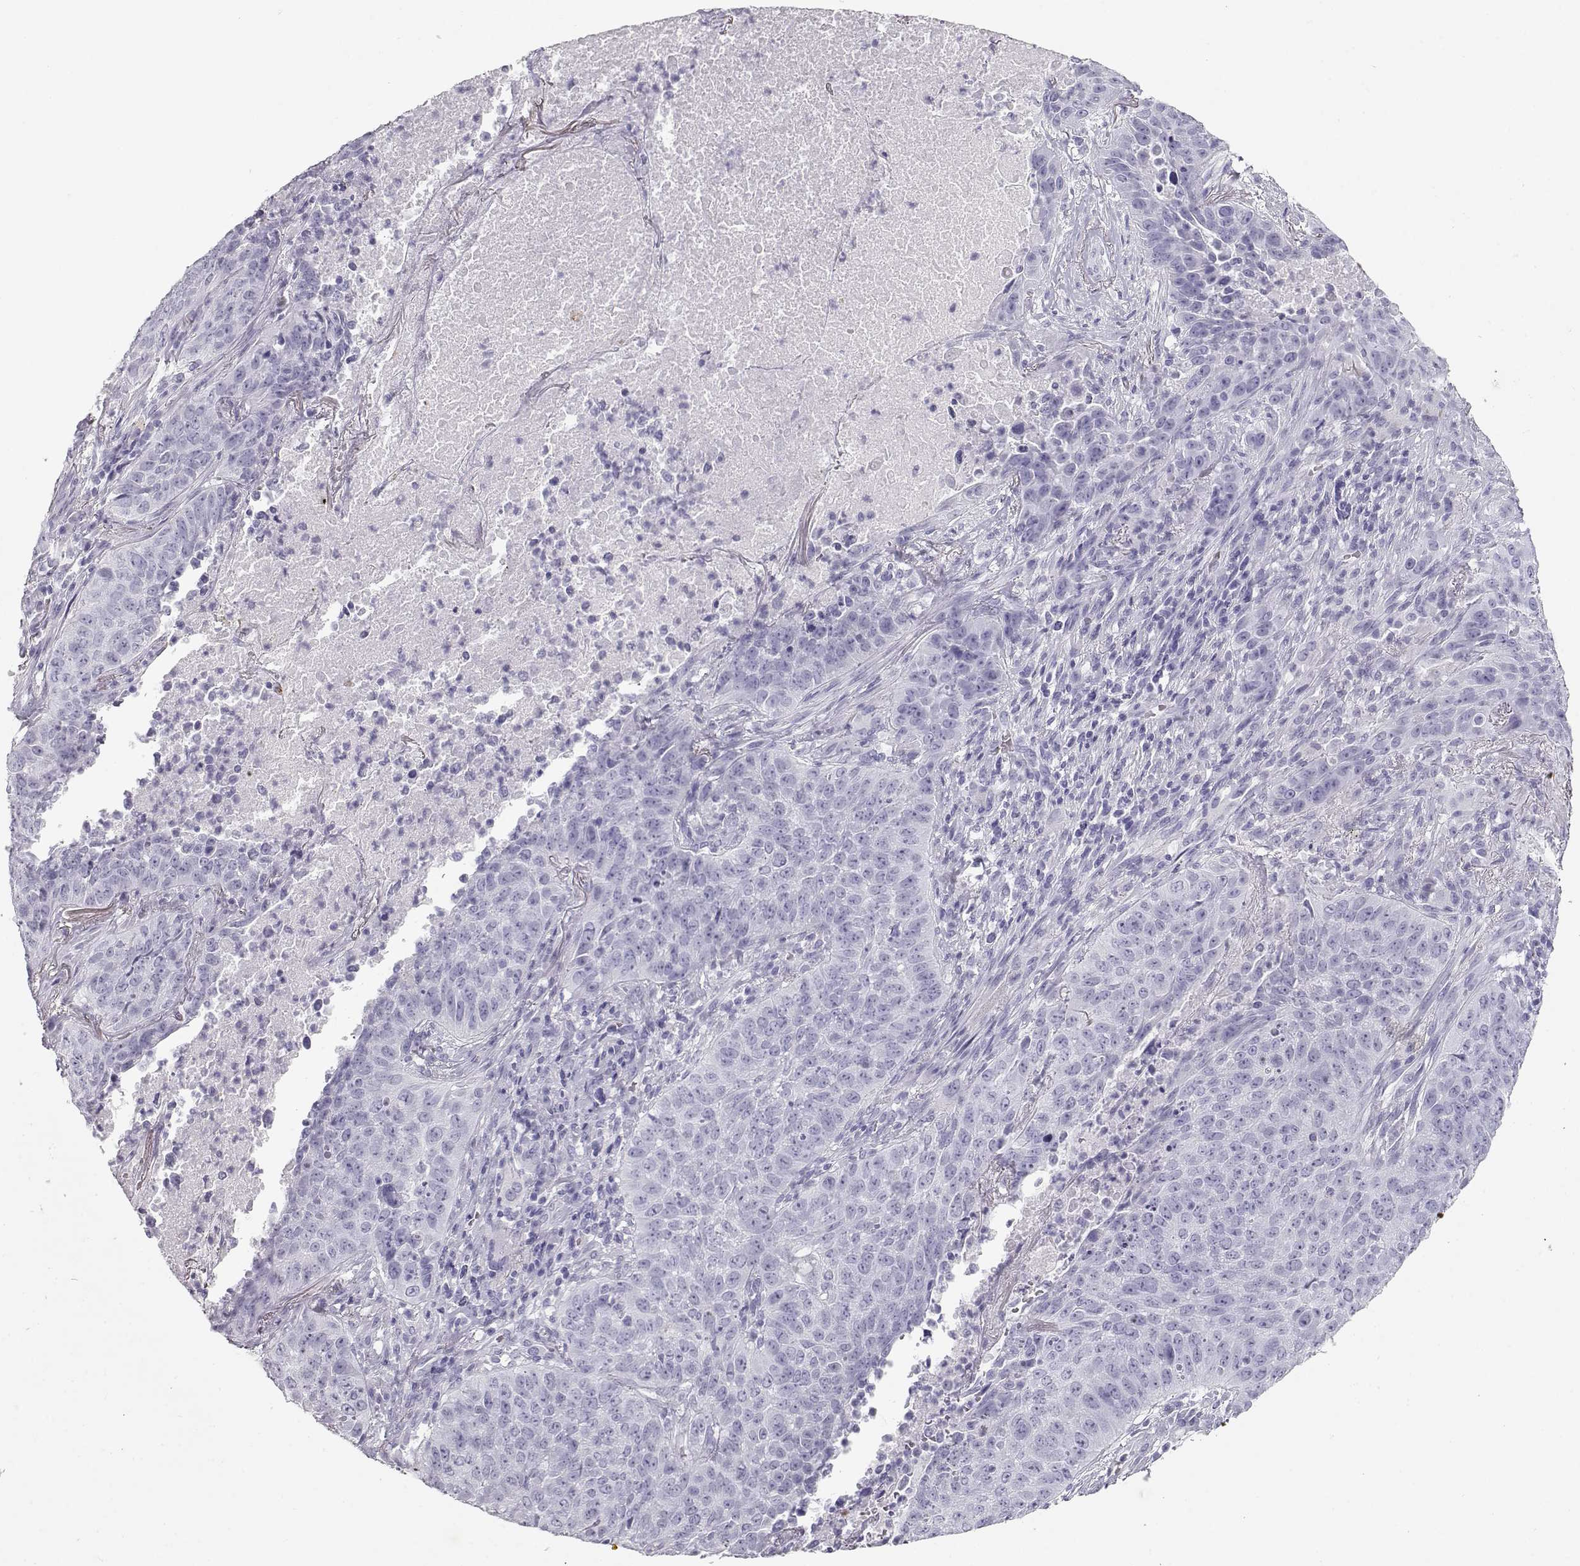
{"staining": {"intensity": "negative", "quantity": "none", "location": "none"}, "tissue": "lung cancer", "cell_type": "Tumor cells", "image_type": "cancer", "snomed": [{"axis": "morphology", "description": "Normal tissue, NOS"}, {"axis": "morphology", "description": "Squamous cell carcinoma, NOS"}, {"axis": "topography", "description": "Bronchus"}, {"axis": "topography", "description": "Lung"}], "caption": "High power microscopy micrograph of an immunohistochemistry photomicrograph of squamous cell carcinoma (lung), revealing no significant staining in tumor cells. The staining is performed using DAB brown chromogen with nuclei counter-stained in using hematoxylin.", "gene": "TKTL1", "patient": {"sex": "male", "age": 64}}